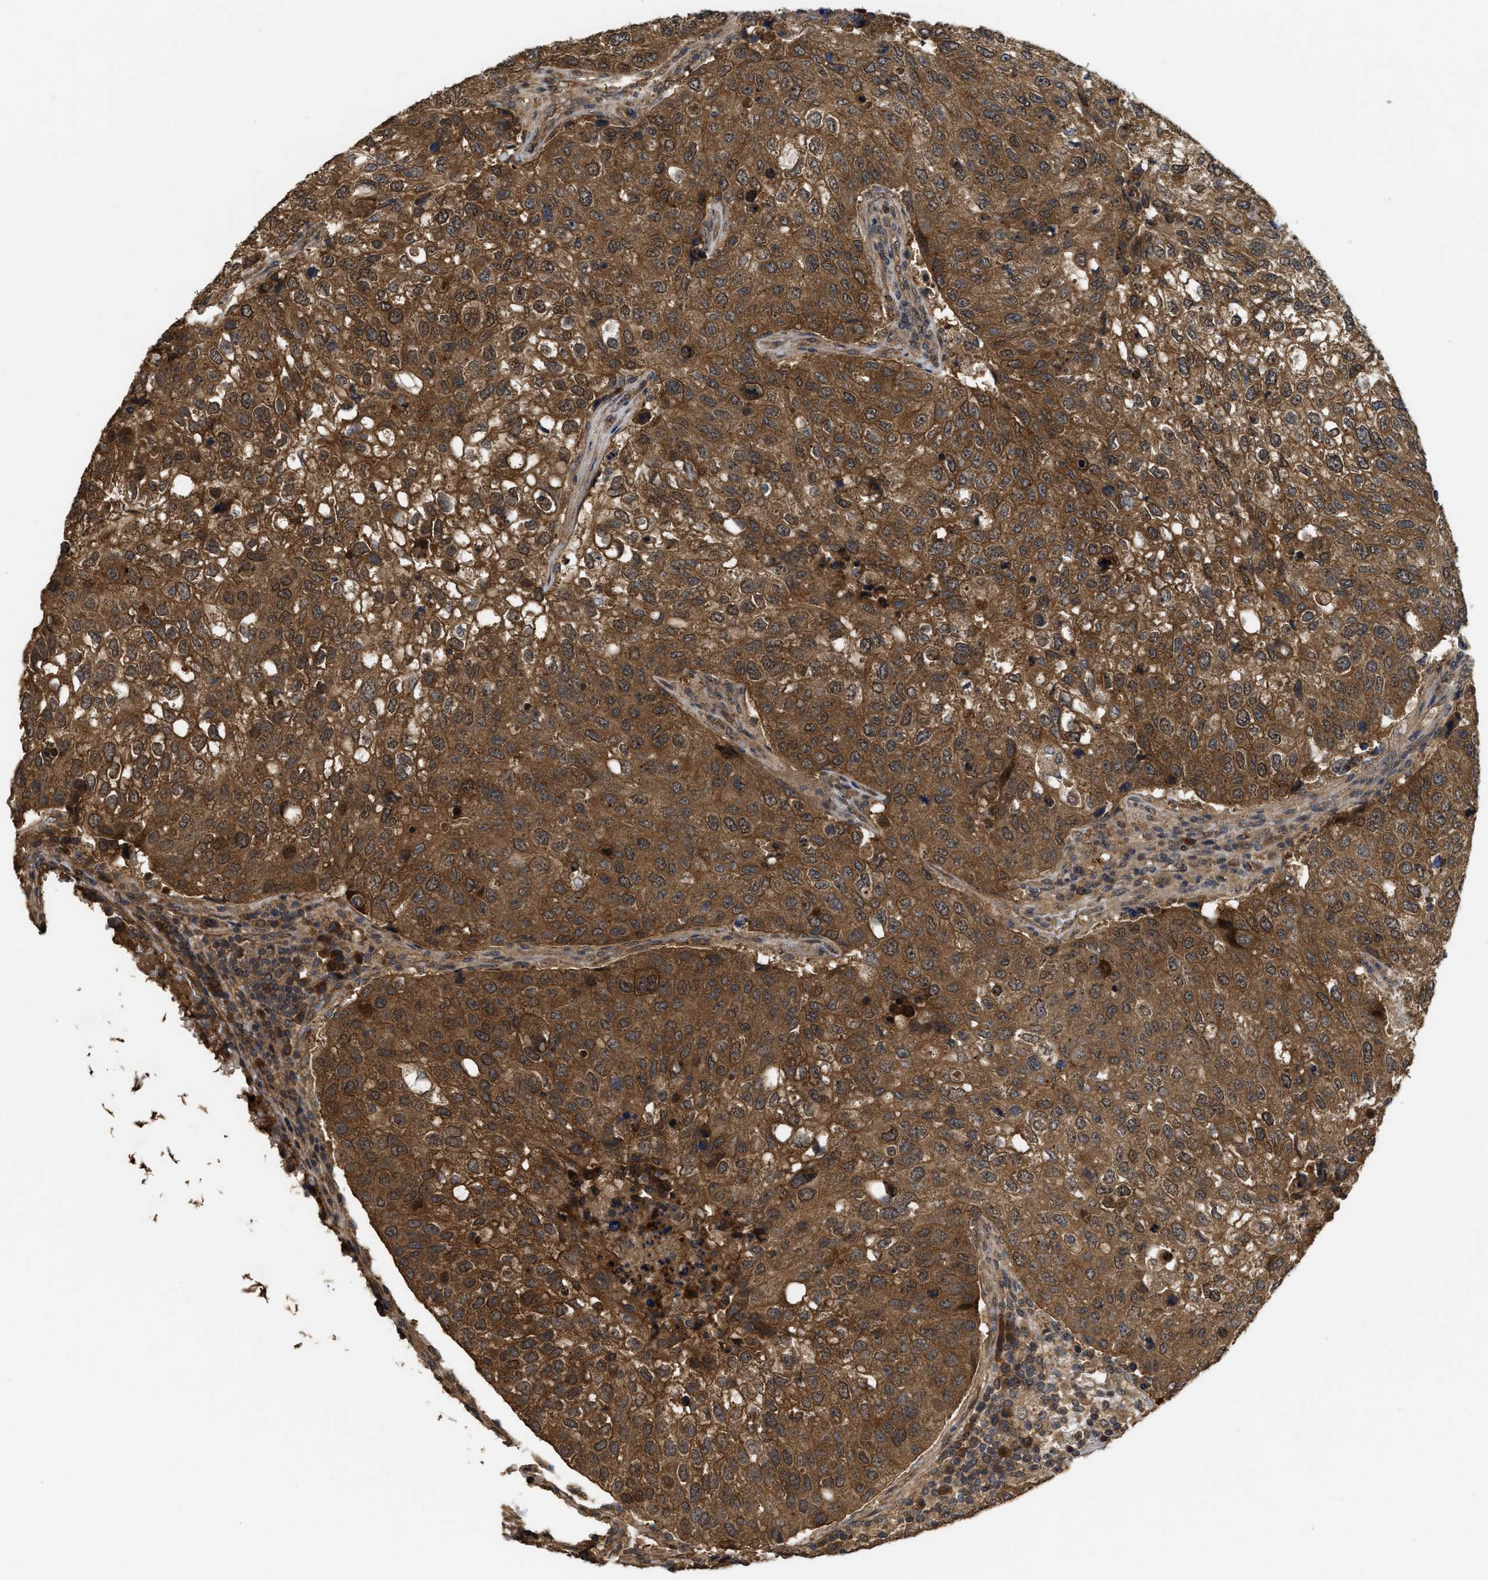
{"staining": {"intensity": "moderate", "quantity": ">75%", "location": "cytoplasmic/membranous"}, "tissue": "urothelial cancer", "cell_type": "Tumor cells", "image_type": "cancer", "snomed": [{"axis": "morphology", "description": "Urothelial carcinoma, High grade"}, {"axis": "topography", "description": "Lymph node"}, {"axis": "topography", "description": "Urinary bladder"}], "caption": "Immunohistochemistry staining of urothelial carcinoma (high-grade), which demonstrates medium levels of moderate cytoplasmic/membranous staining in about >75% of tumor cells indicating moderate cytoplasmic/membranous protein expression. The staining was performed using DAB (3,3'-diaminobenzidine) (brown) for protein detection and nuclei were counterstained in hematoxylin (blue).", "gene": "FZD6", "patient": {"sex": "male", "age": 51}}